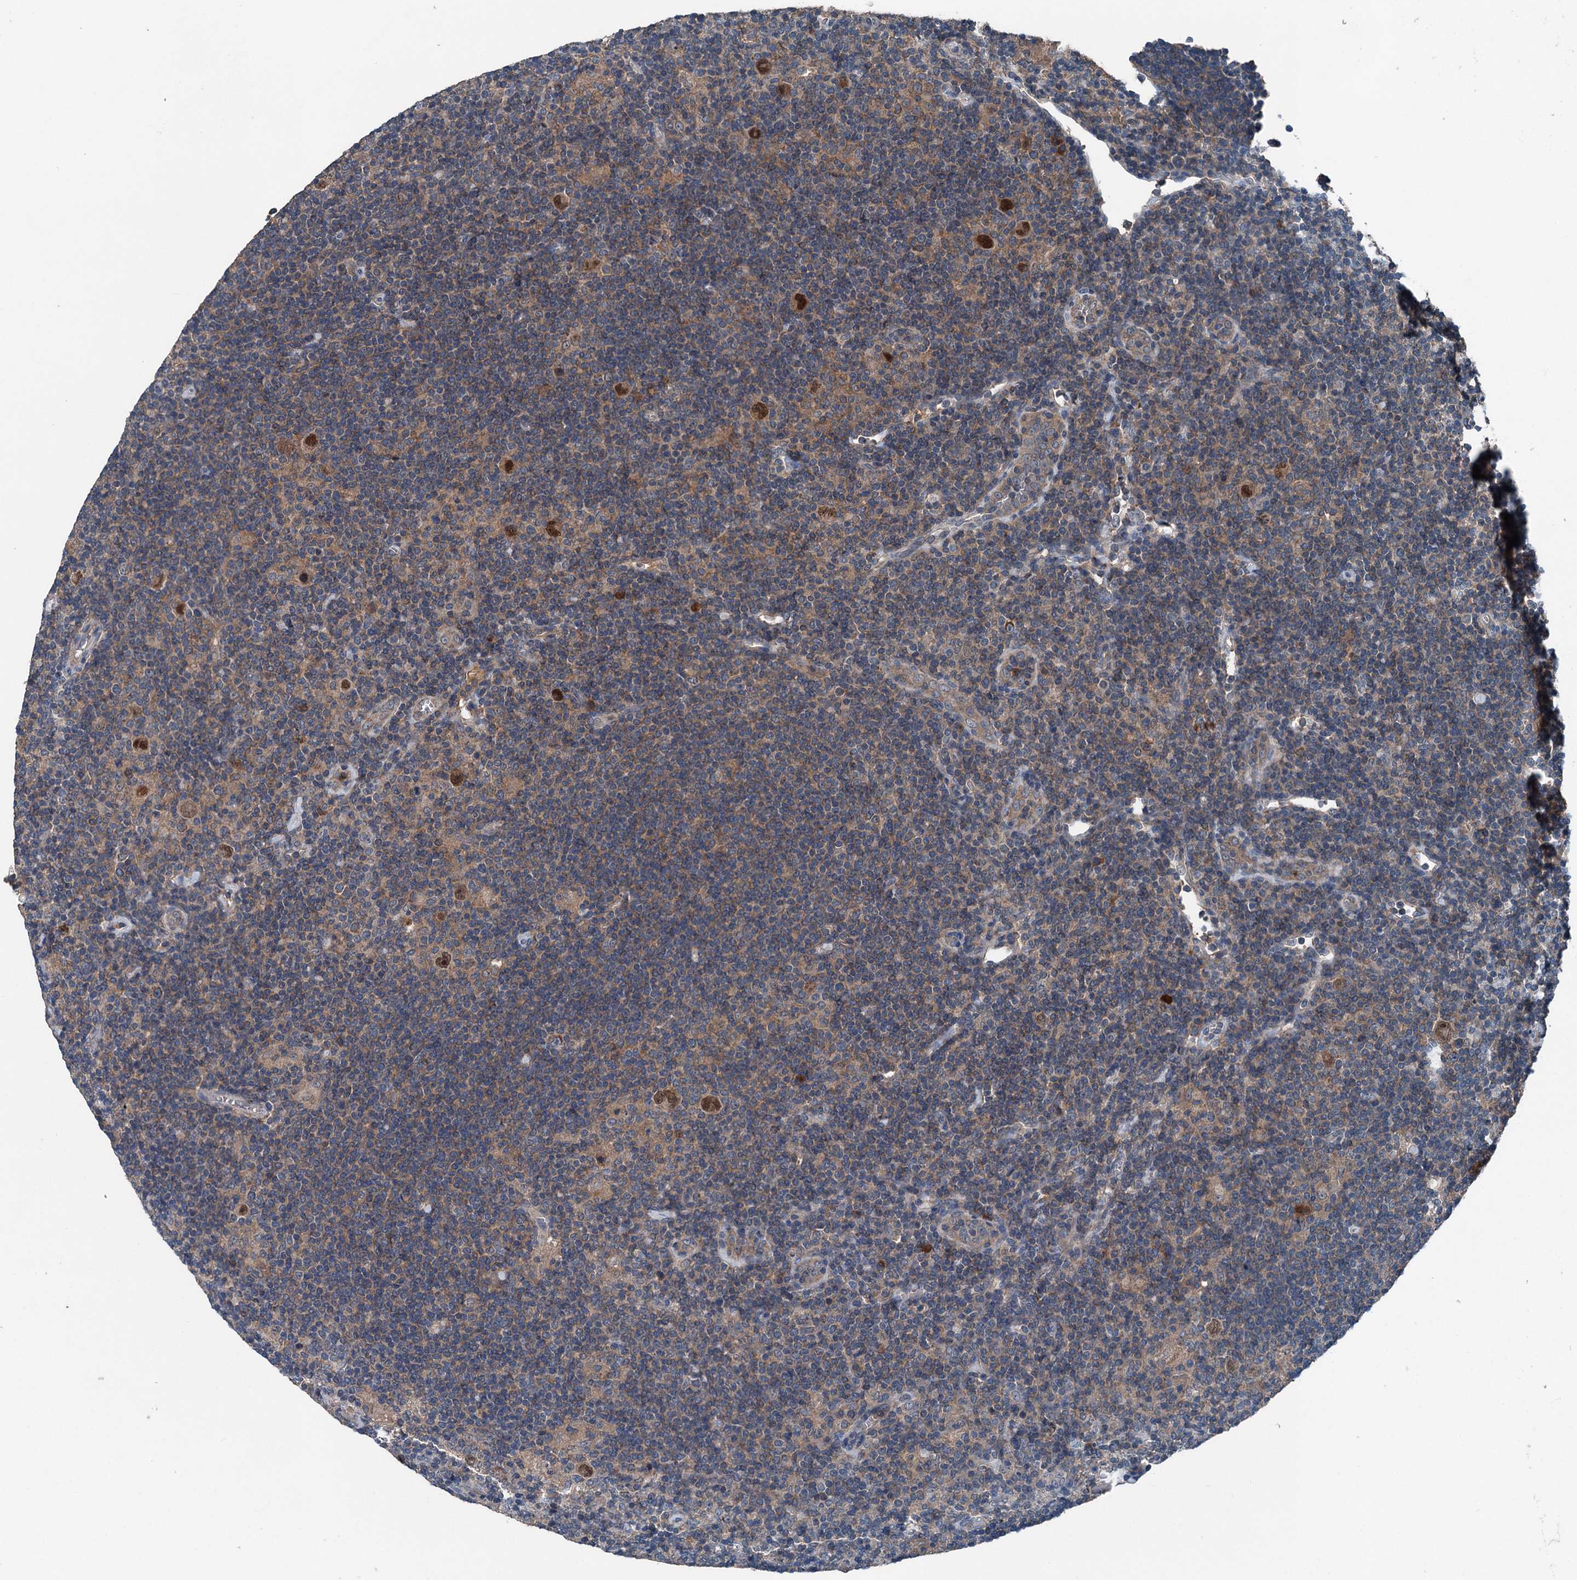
{"staining": {"intensity": "strong", "quantity": ">75%", "location": "nuclear"}, "tissue": "lymphoma", "cell_type": "Tumor cells", "image_type": "cancer", "snomed": [{"axis": "morphology", "description": "Hodgkin's disease, NOS"}, {"axis": "topography", "description": "Lymph node"}], "caption": "A brown stain shows strong nuclear positivity of a protein in human Hodgkin's disease tumor cells.", "gene": "PDSS1", "patient": {"sex": "female", "age": 57}}